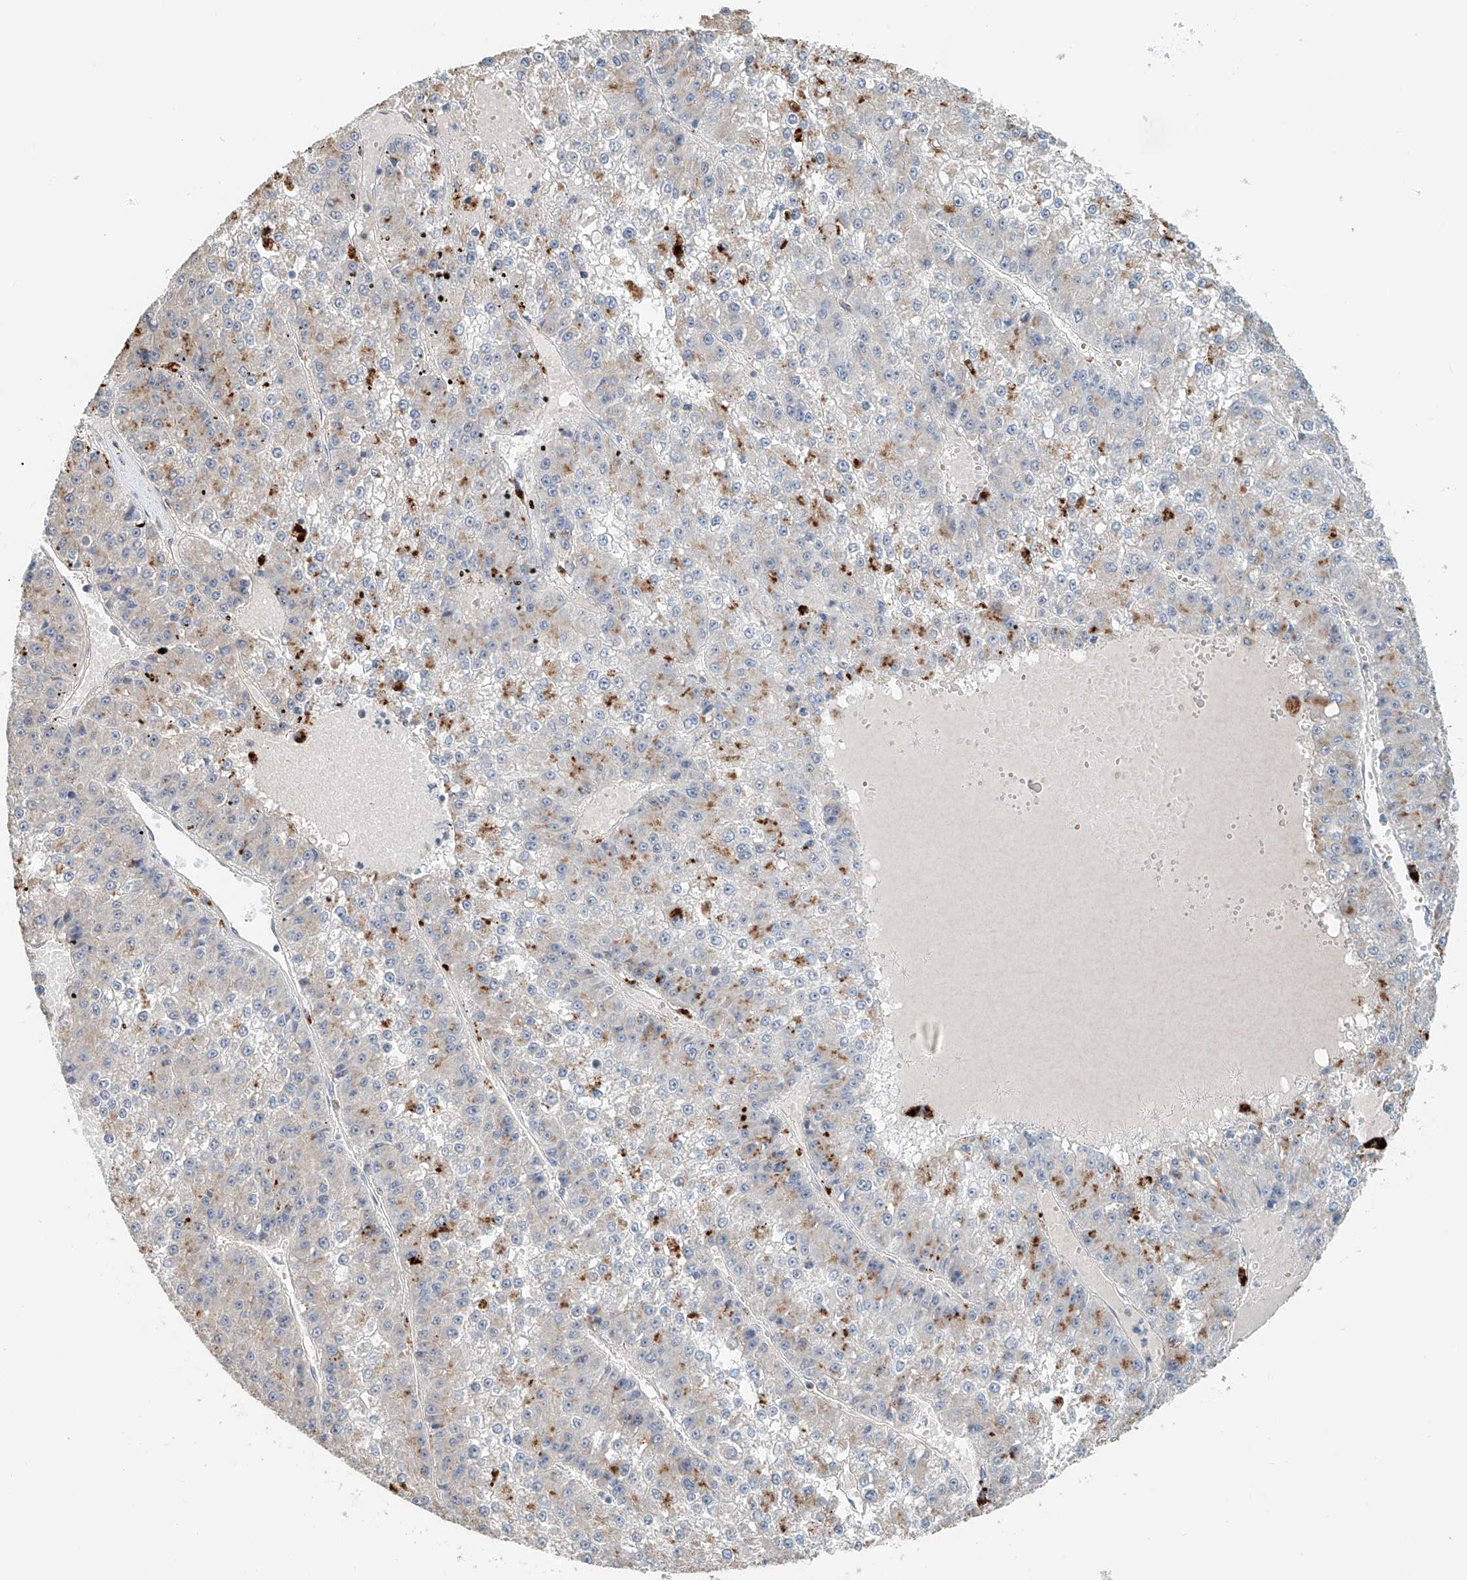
{"staining": {"intensity": "moderate", "quantity": "<25%", "location": "cytoplasmic/membranous"}, "tissue": "liver cancer", "cell_type": "Tumor cells", "image_type": "cancer", "snomed": [{"axis": "morphology", "description": "Carcinoma, Hepatocellular, NOS"}, {"axis": "topography", "description": "Liver"}], "caption": "A brown stain labels moderate cytoplasmic/membranous staining of a protein in human liver hepatocellular carcinoma tumor cells. (Brightfield microscopy of DAB IHC at high magnification).", "gene": "TRIM47", "patient": {"sex": "female", "age": 73}}